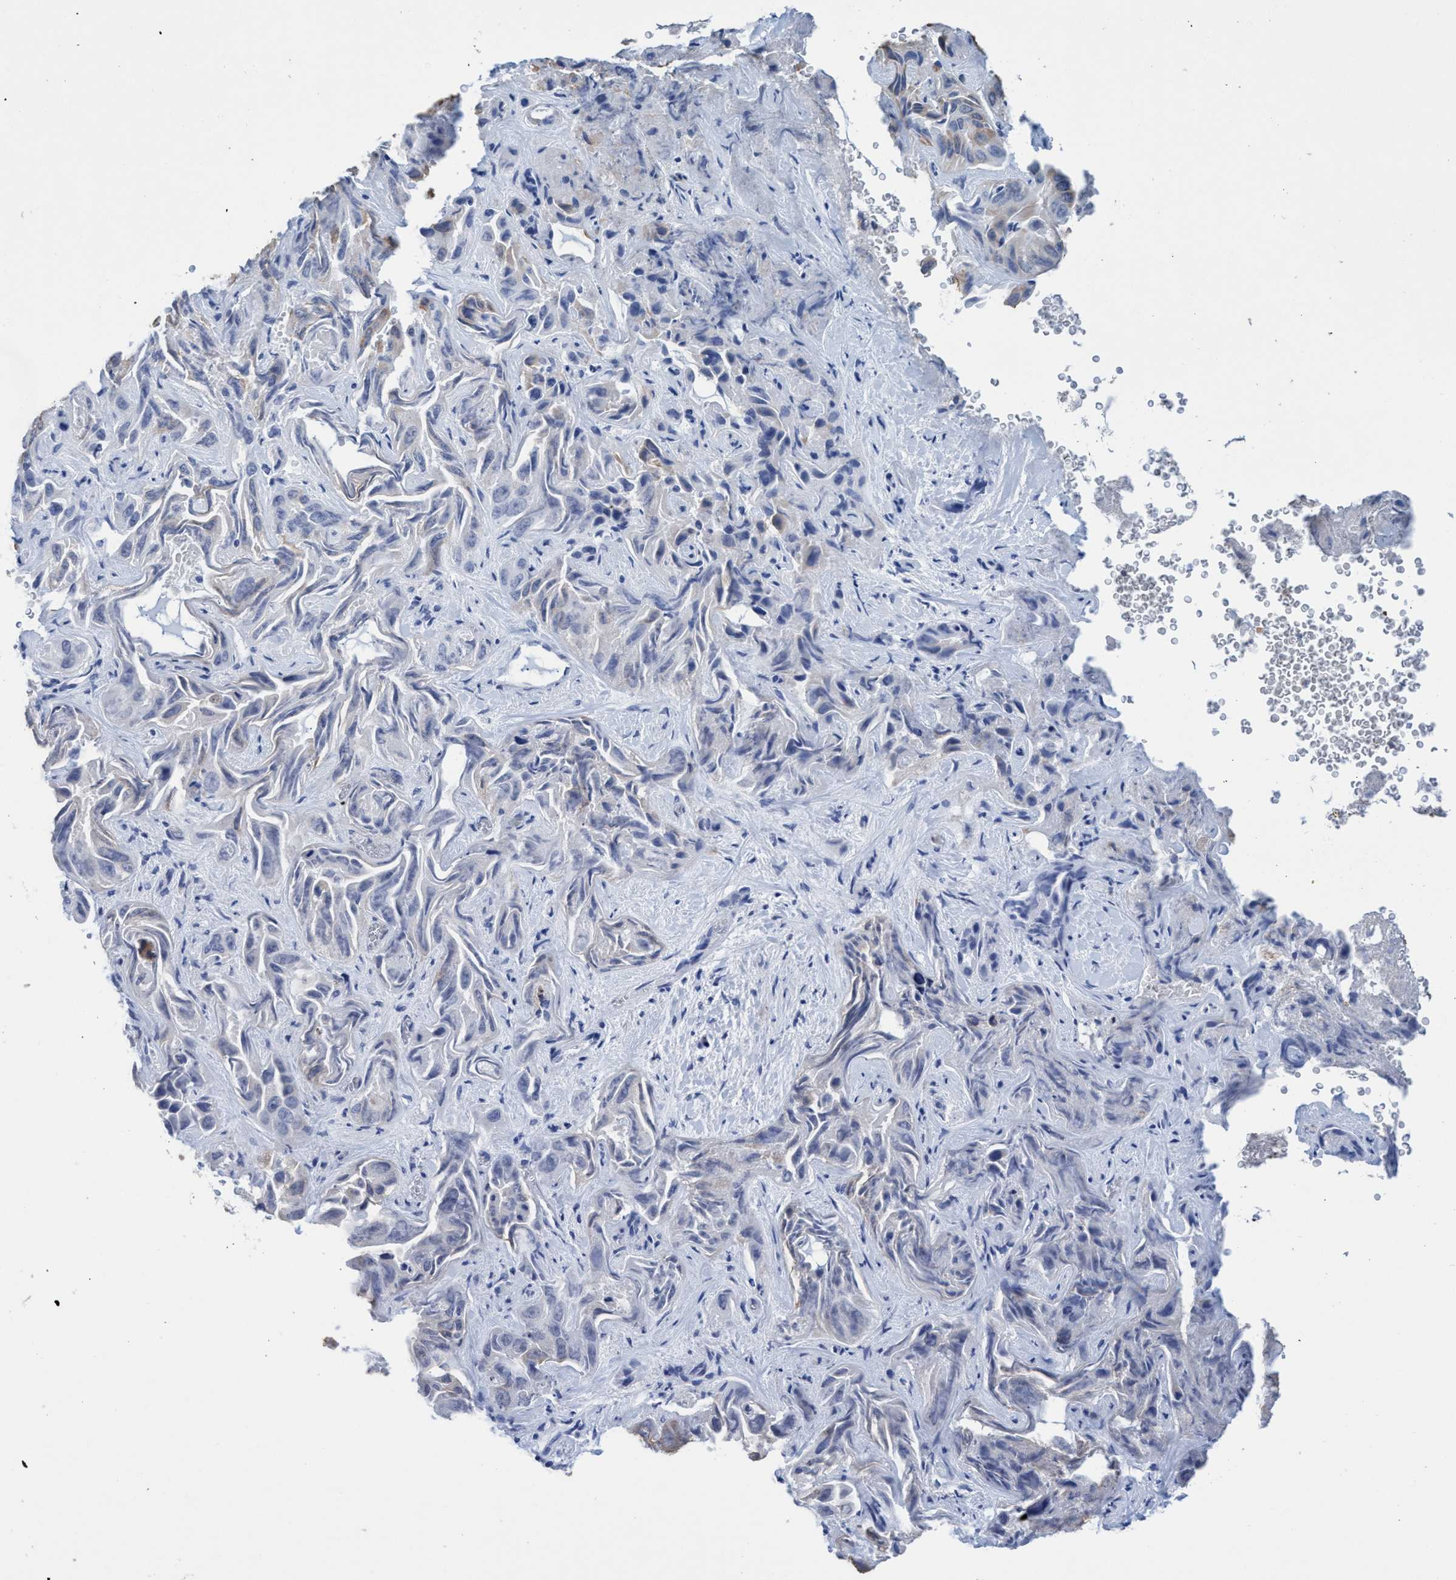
{"staining": {"intensity": "weak", "quantity": "<25%", "location": "cytoplasmic/membranous"}, "tissue": "liver cancer", "cell_type": "Tumor cells", "image_type": "cancer", "snomed": [{"axis": "morphology", "description": "Cholangiocarcinoma"}, {"axis": "topography", "description": "Liver"}], "caption": "Immunohistochemical staining of liver cancer (cholangiocarcinoma) demonstrates no significant positivity in tumor cells.", "gene": "GLOD4", "patient": {"sex": "female", "age": 52}}